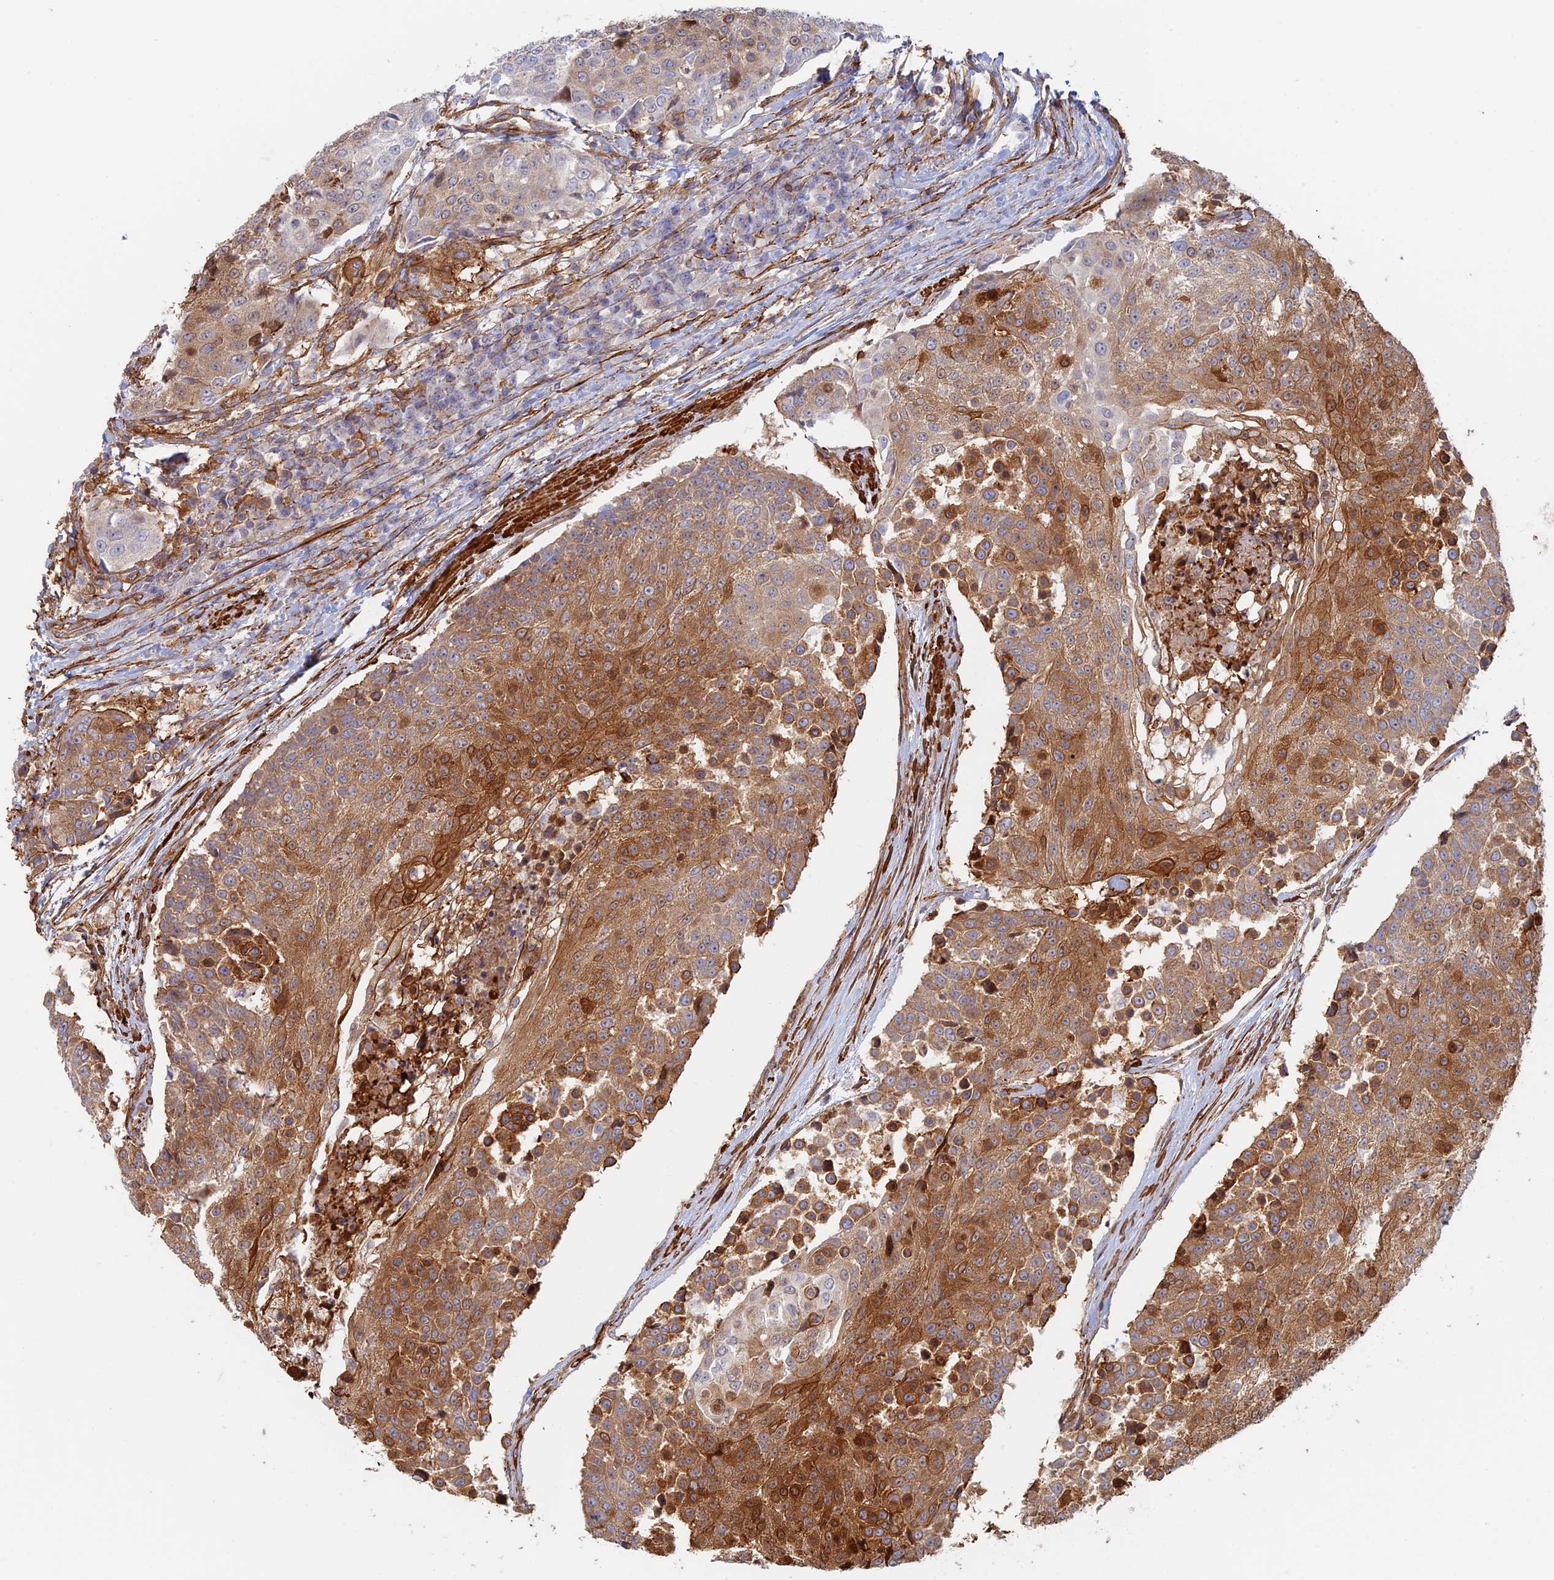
{"staining": {"intensity": "strong", "quantity": "25%-75%", "location": "cytoplasmic/membranous,nuclear"}, "tissue": "urothelial cancer", "cell_type": "Tumor cells", "image_type": "cancer", "snomed": [{"axis": "morphology", "description": "Urothelial carcinoma, High grade"}, {"axis": "topography", "description": "Urinary bladder"}], "caption": "About 25%-75% of tumor cells in human urothelial carcinoma (high-grade) demonstrate strong cytoplasmic/membranous and nuclear protein expression as visualized by brown immunohistochemical staining.", "gene": "PAK4", "patient": {"sex": "female", "age": 63}}